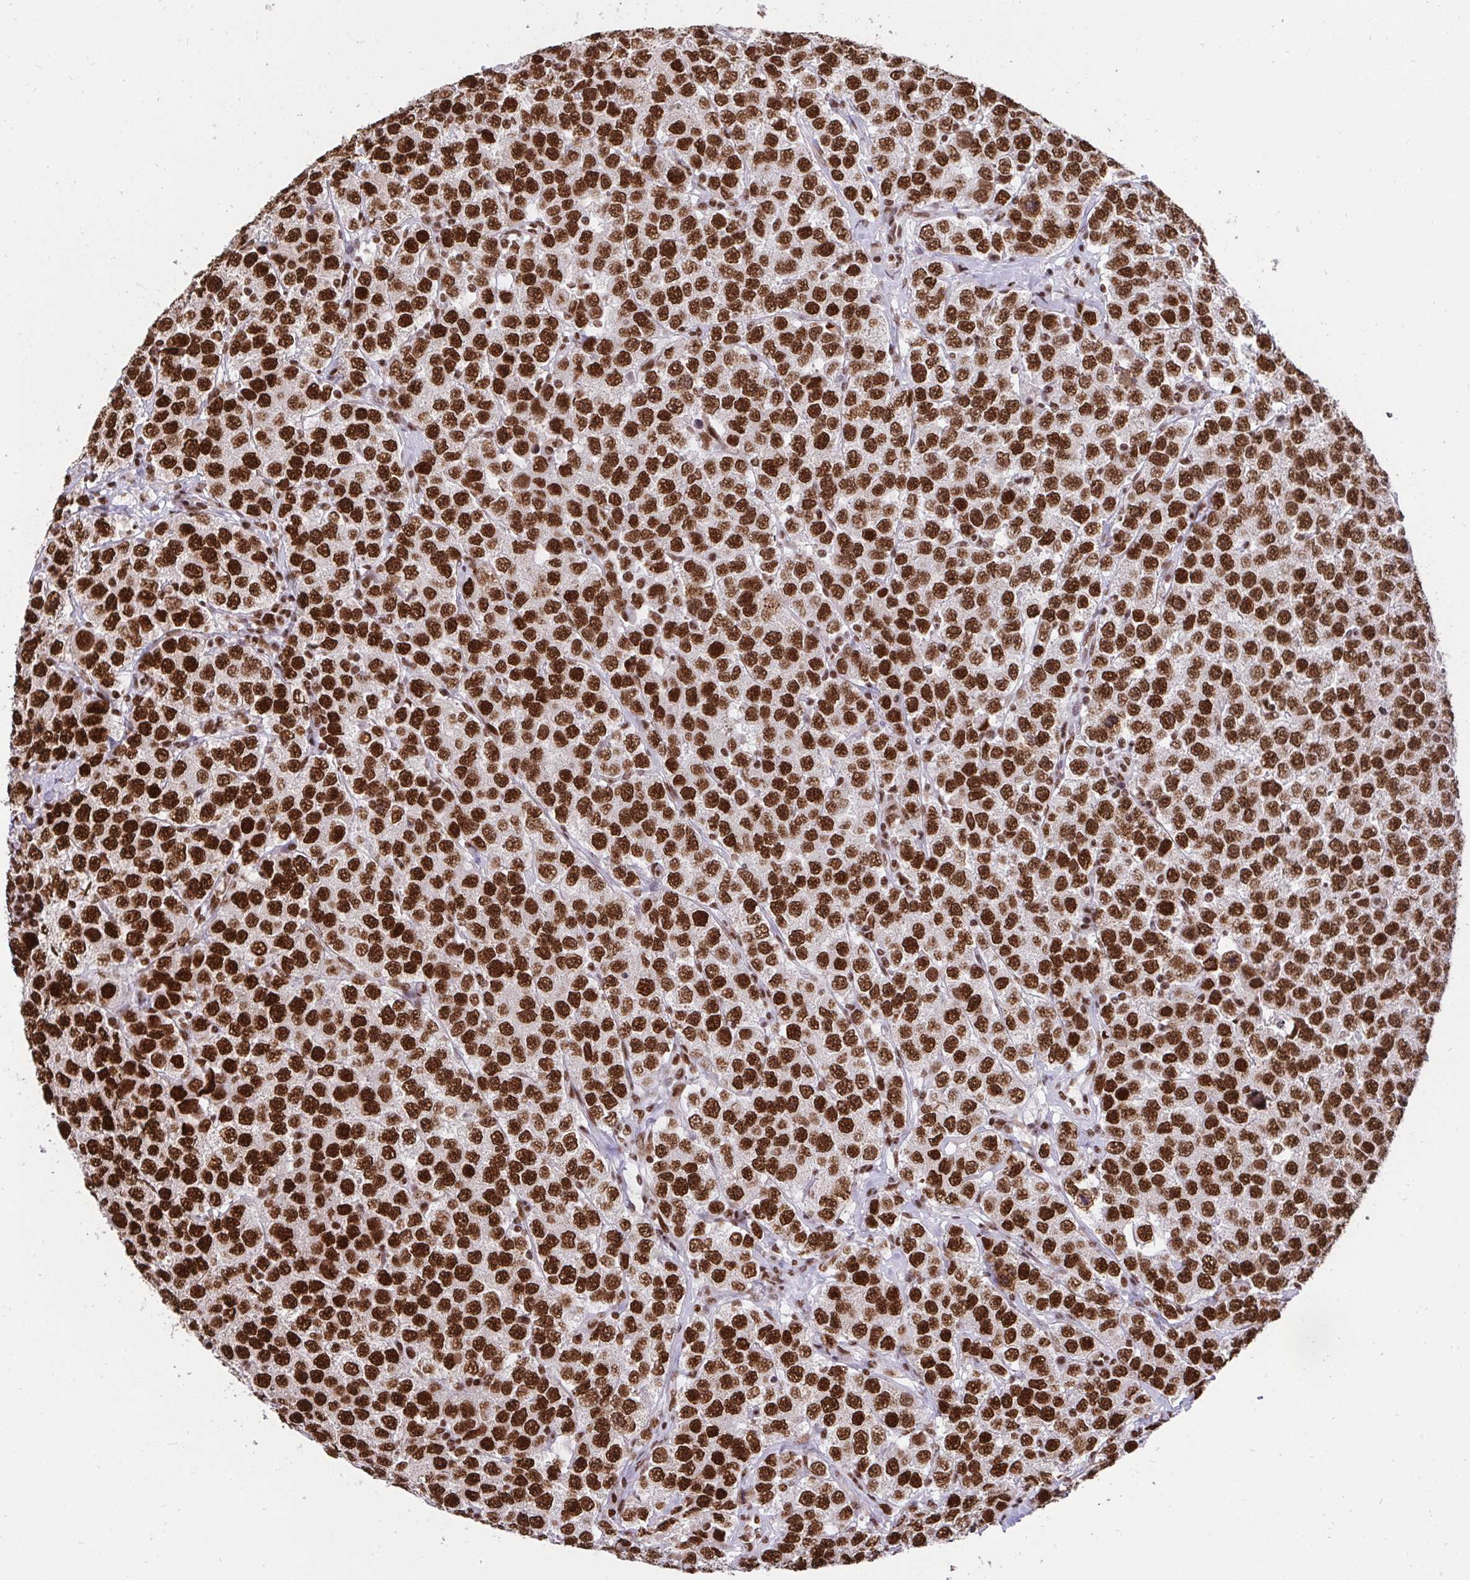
{"staining": {"intensity": "strong", "quantity": ">75%", "location": "nuclear"}, "tissue": "testis cancer", "cell_type": "Tumor cells", "image_type": "cancer", "snomed": [{"axis": "morphology", "description": "Seminoma, NOS"}, {"axis": "topography", "description": "Testis"}], "caption": "The immunohistochemical stain highlights strong nuclear positivity in tumor cells of testis cancer (seminoma) tissue. (DAB IHC, brown staining for protein, blue staining for nuclei).", "gene": "HNRNPL", "patient": {"sex": "male", "age": 28}}